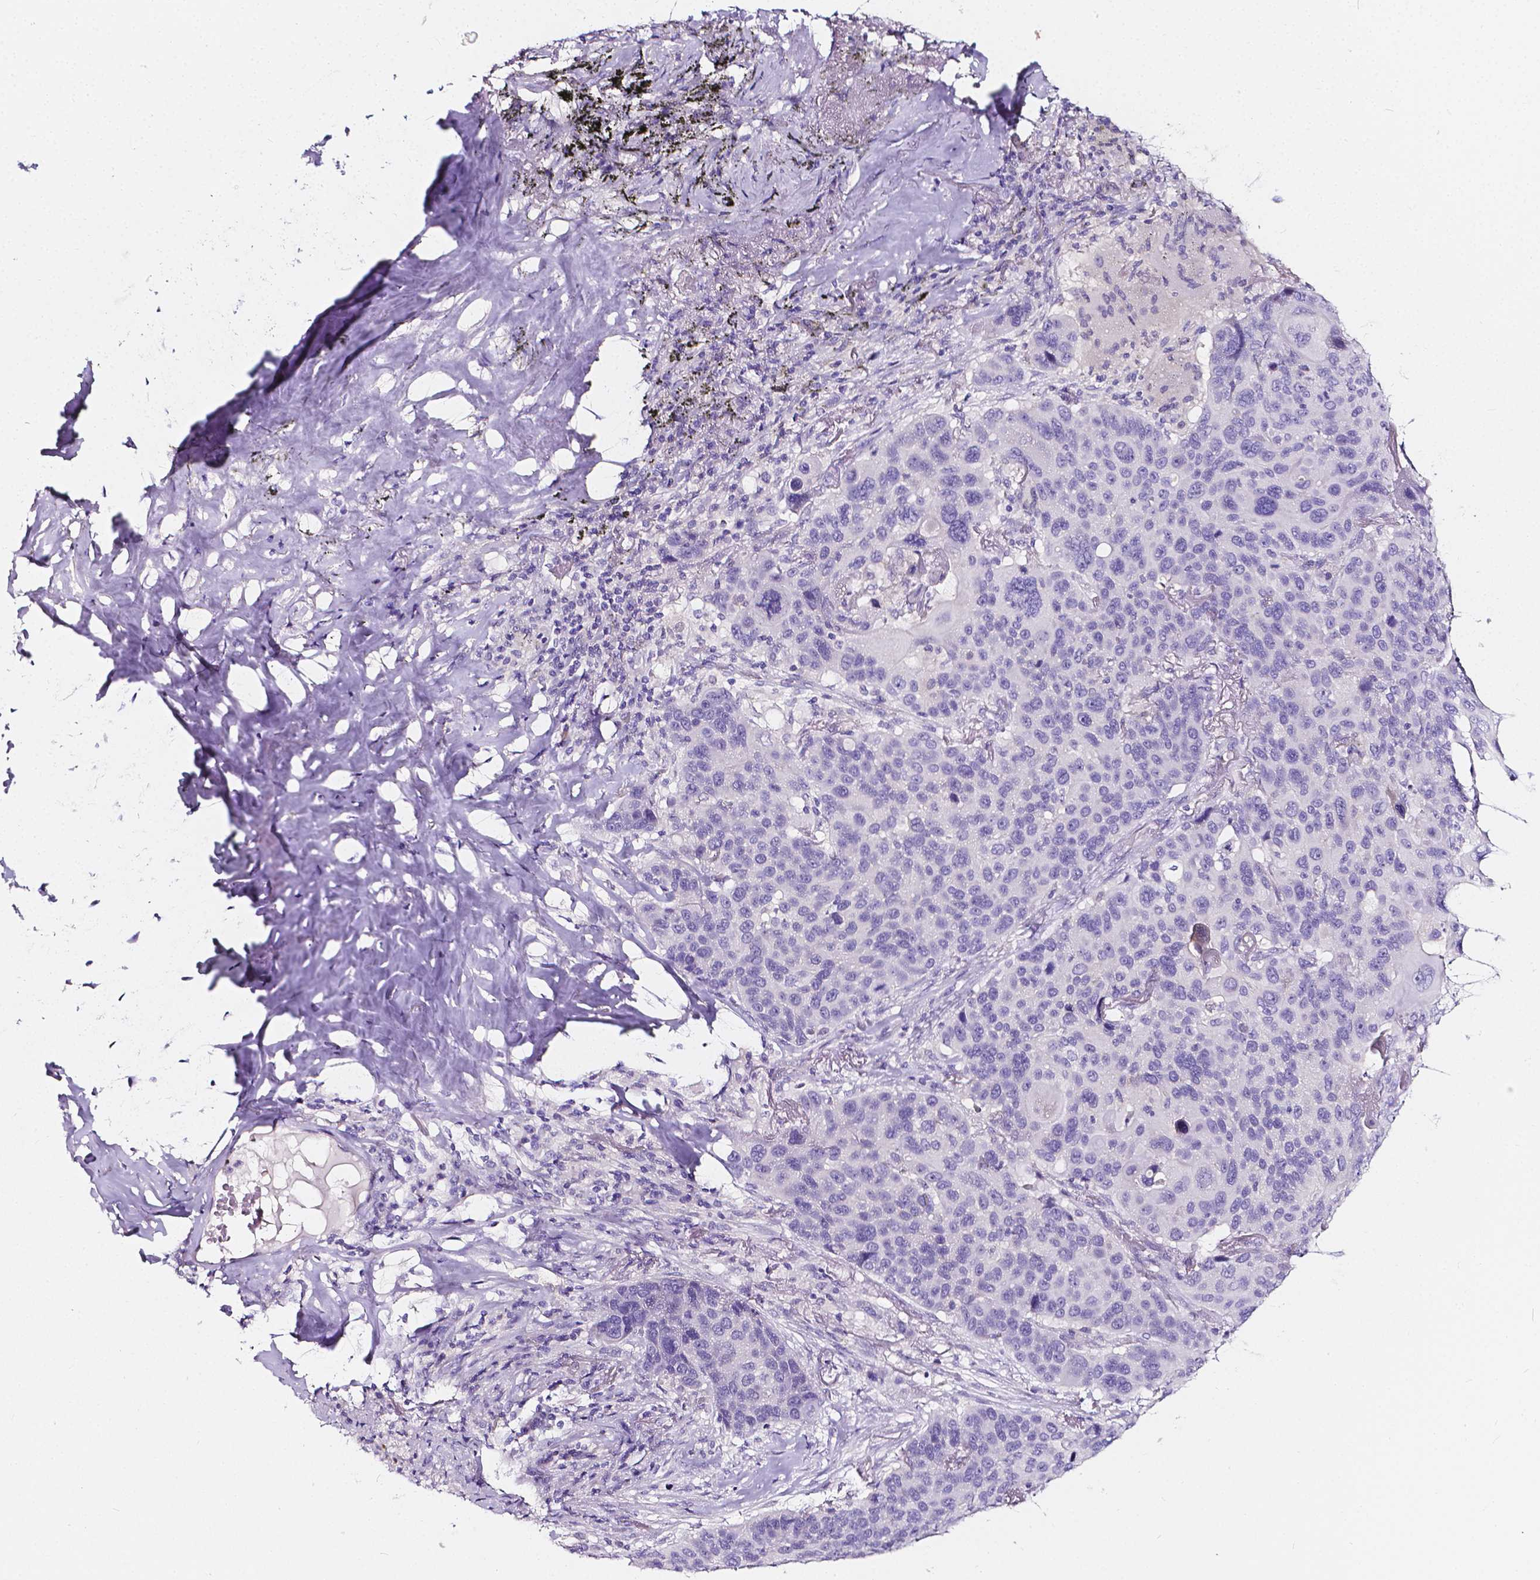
{"staining": {"intensity": "negative", "quantity": "none", "location": "none"}, "tissue": "lung cancer", "cell_type": "Tumor cells", "image_type": "cancer", "snomed": [{"axis": "morphology", "description": "Squamous cell carcinoma, NOS"}, {"axis": "topography", "description": "Lung"}], "caption": "IHC of human lung cancer demonstrates no staining in tumor cells. (Immunohistochemistry, brightfield microscopy, high magnification).", "gene": "CLSTN2", "patient": {"sex": "male", "age": 68}}